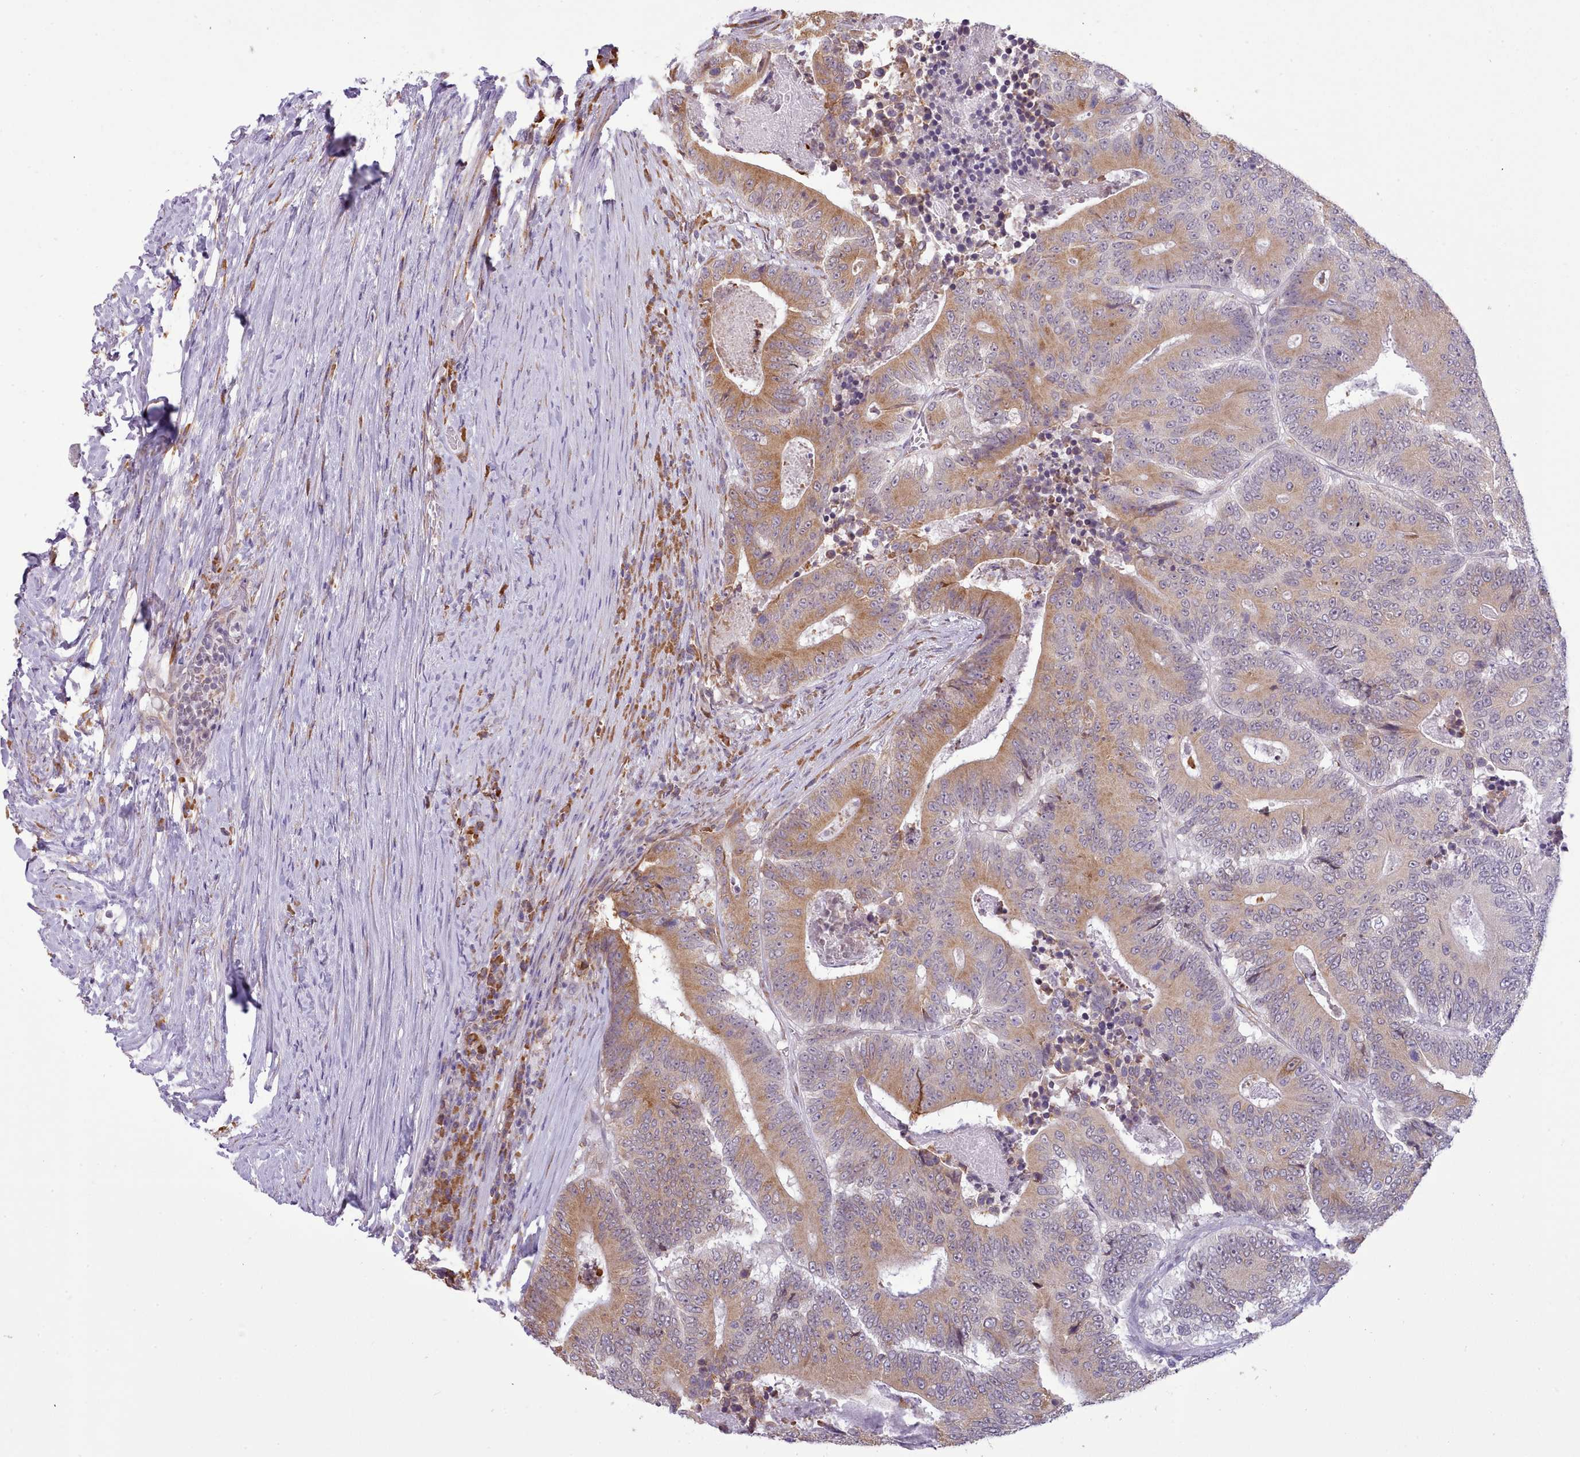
{"staining": {"intensity": "moderate", "quantity": "25%-75%", "location": "cytoplasmic/membranous"}, "tissue": "colorectal cancer", "cell_type": "Tumor cells", "image_type": "cancer", "snomed": [{"axis": "morphology", "description": "Adenocarcinoma, NOS"}, {"axis": "topography", "description": "Colon"}], "caption": "Colorectal adenocarcinoma stained for a protein (brown) displays moderate cytoplasmic/membranous positive positivity in about 25%-75% of tumor cells.", "gene": "SEC61B", "patient": {"sex": "male", "age": 83}}